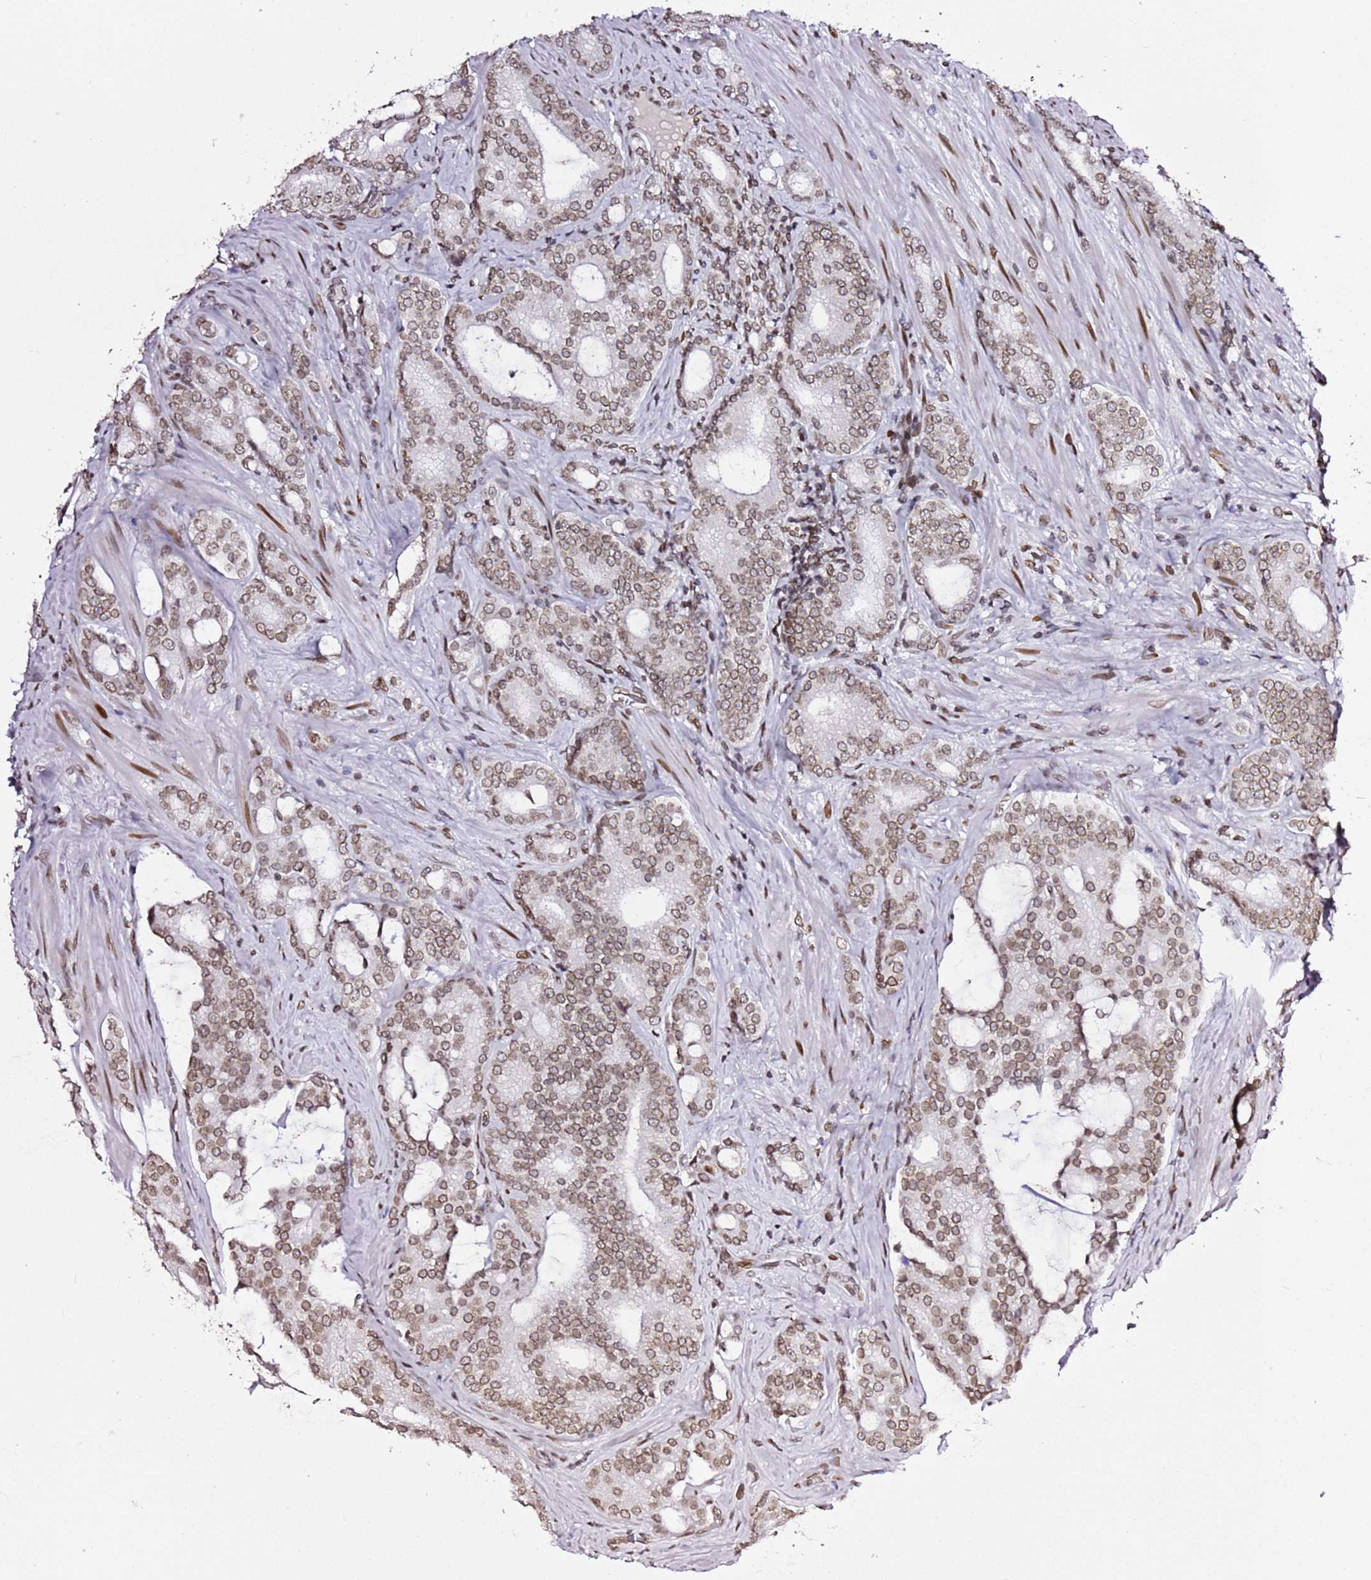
{"staining": {"intensity": "moderate", "quantity": ">75%", "location": "cytoplasmic/membranous,nuclear"}, "tissue": "prostate cancer", "cell_type": "Tumor cells", "image_type": "cancer", "snomed": [{"axis": "morphology", "description": "Adenocarcinoma, High grade"}, {"axis": "topography", "description": "Prostate"}], "caption": "This histopathology image reveals IHC staining of human prostate high-grade adenocarcinoma, with medium moderate cytoplasmic/membranous and nuclear expression in approximately >75% of tumor cells.", "gene": "POU6F1", "patient": {"sex": "male", "age": 63}}